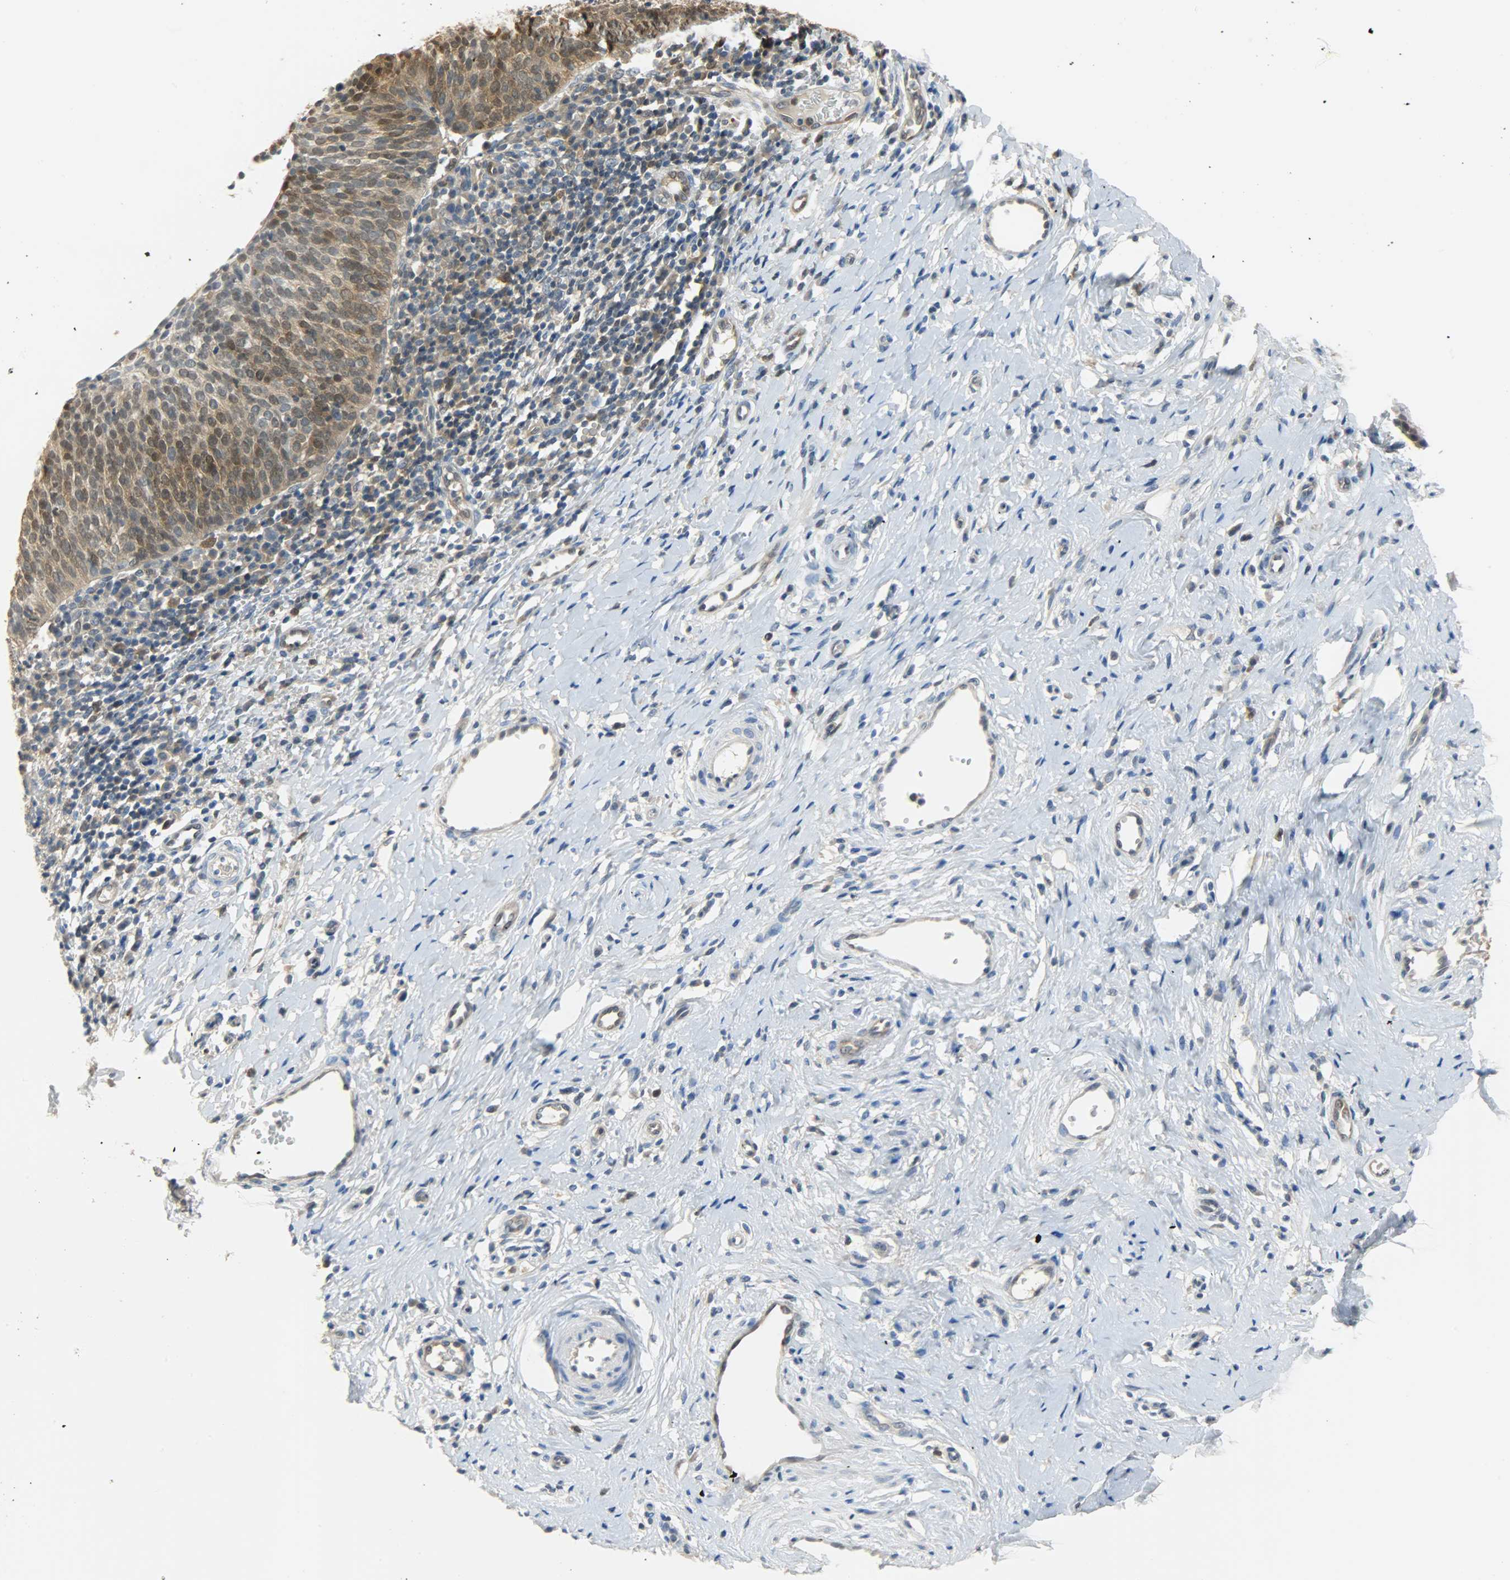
{"staining": {"intensity": "strong", "quantity": ">75%", "location": "cytoplasmic/membranous,nuclear"}, "tissue": "cervical cancer", "cell_type": "Tumor cells", "image_type": "cancer", "snomed": [{"axis": "morphology", "description": "Normal tissue, NOS"}, {"axis": "morphology", "description": "Squamous cell carcinoma, NOS"}, {"axis": "topography", "description": "Cervix"}], "caption": "Immunohistochemistry (IHC) photomicrograph of human cervical cancer (squamous cell carcinoma) stained for a protein (brown), which exhibits high levels of strong cytoplasmic/membranous and nuclear positivity in approximately >75% of tumor cells.", "gene": "EIF4EBP1", "patient": {"sex": "female", "age": 39}}